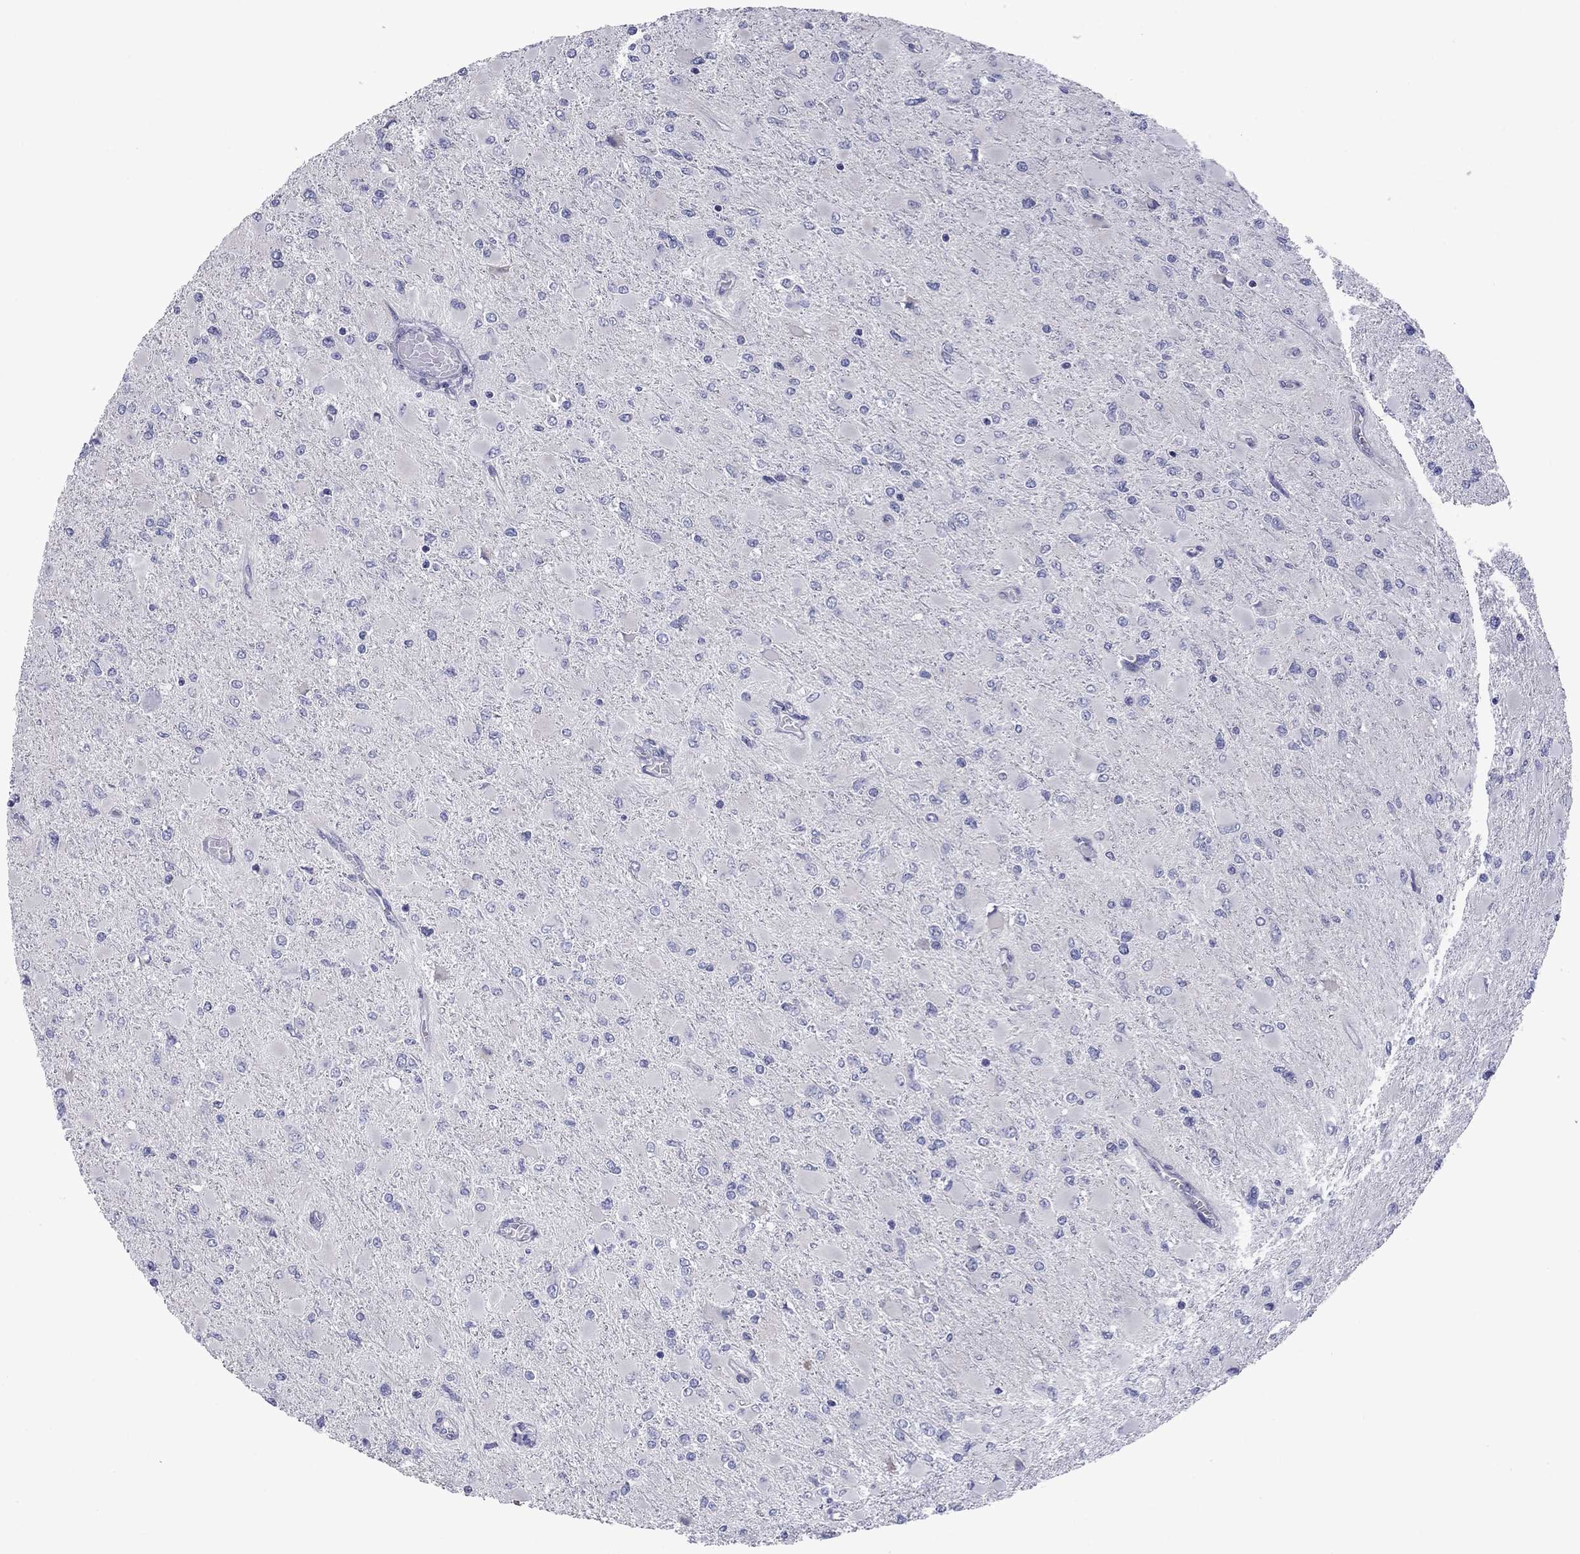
{"staining": {"intensity": "negative", "quantity": "none", "location": "none"}, "tissue": "glioma", "cell_type": "Tumor cells", "image_type": "cancer", "snomed": [{"axis": "morphology", "description": "Glioma, malignant, High grade"}, {"axis": "topography", "description": "Cerebral cortex"}], "caption": "Tumor cells are negative for protein expression in human malignant high-grade glioma.", "gene": "TMPRSS11A", "patient": {"sex": "female", "age": 36}}